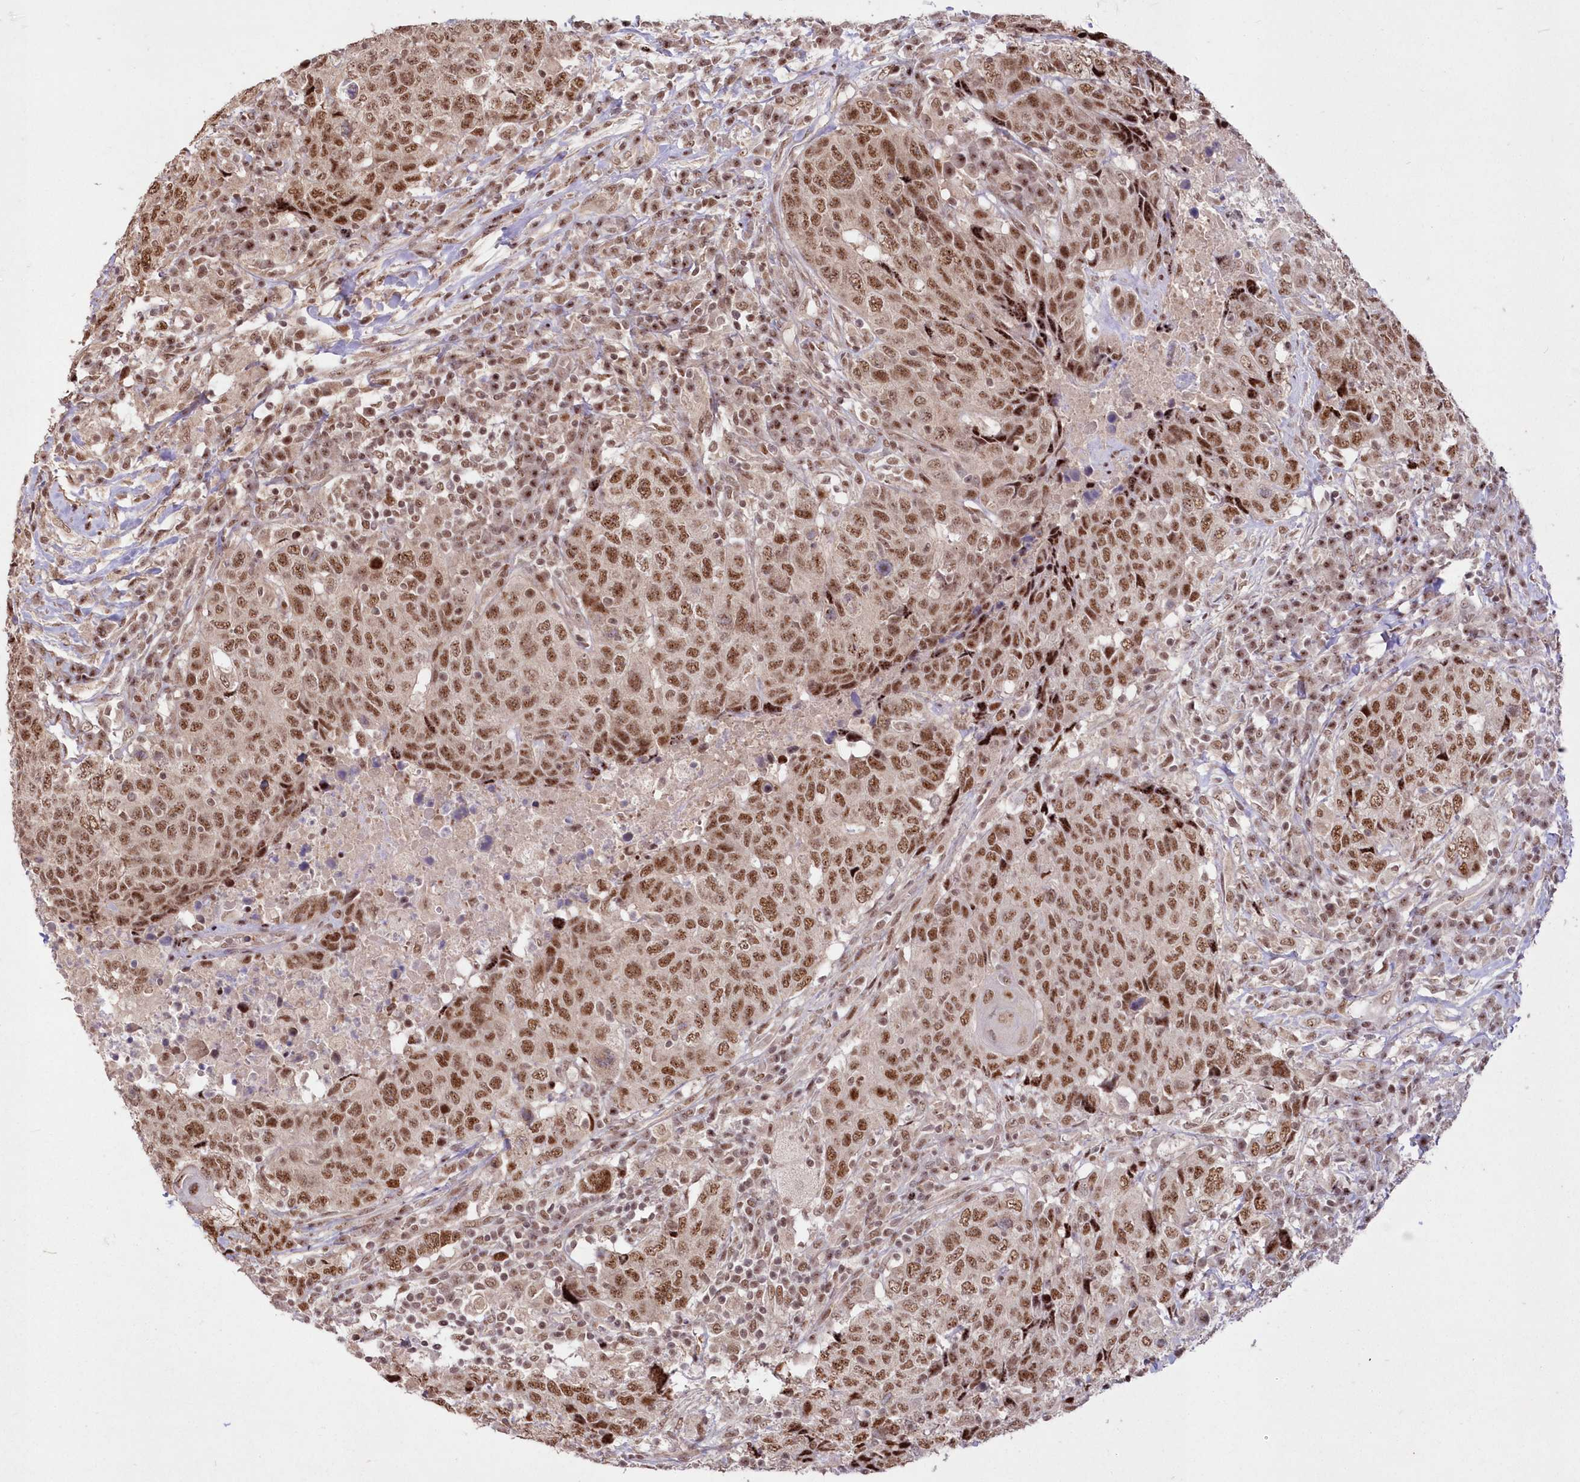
{"staining": {"intensity": "moderate", "quantity": ">75%", "location": "nuclear"}, "tissue": "head and neck cancer", "cell_type": "Tumor cells", "image_type": "cancer", "snomed": [{"axis": "morphology", "description": "Squamous cell carcinoma, NOS"}, {"axis": "topography", "description": "Head-Neck"}], "caption": "This is a micrograph of IHC staining of head and neck squamous cell carcinoma, which shows moderate staining in the nuclear of tumor cells.", "gene": "WBP1L", "patient": {"sex": "male", "age": 66}}